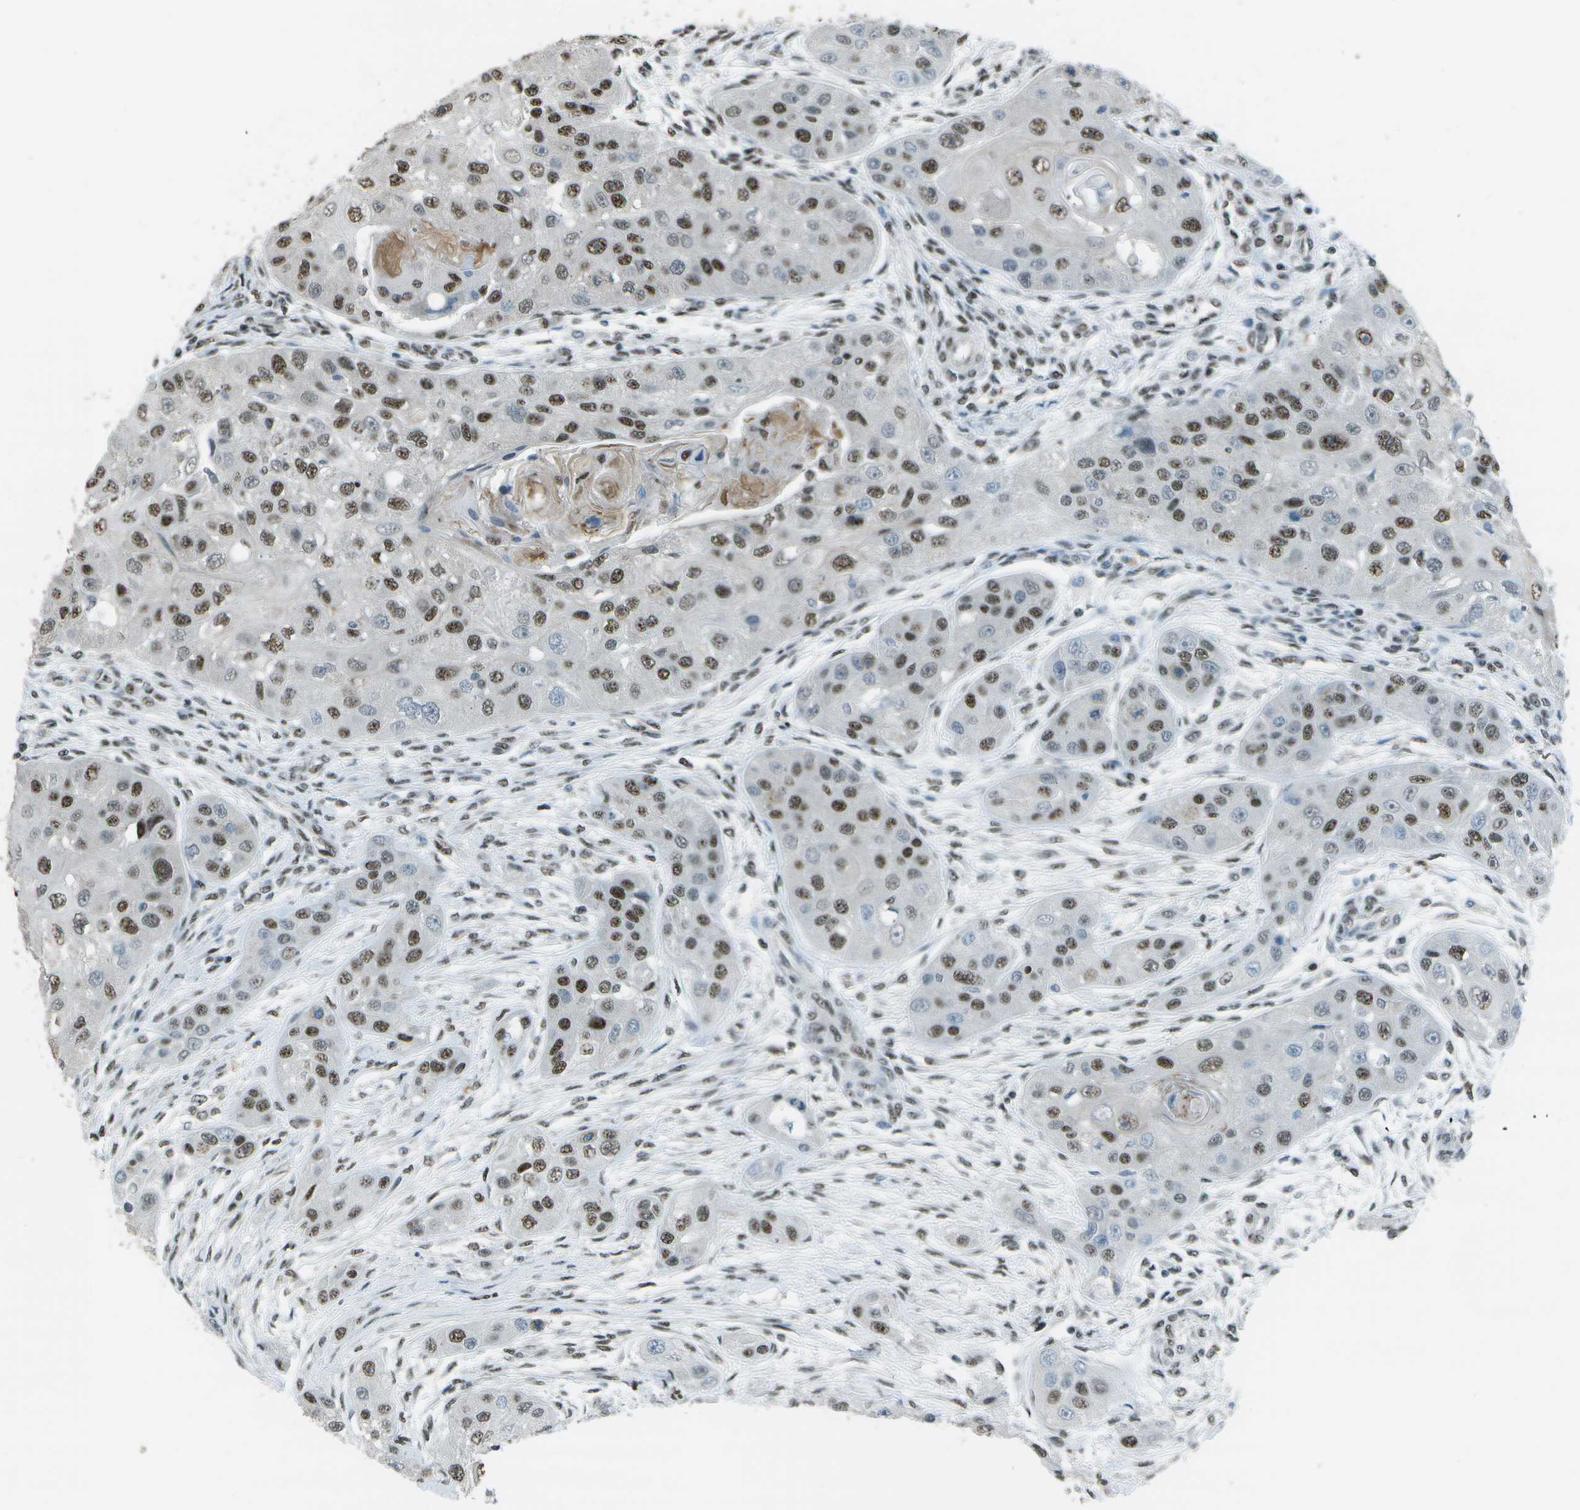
{"staining": {"intensity": "moderate", "quantity": ">75%", "location": "nuclear"}, "tissue": "head and neck cancer", "cell_type": "Tumor cells", "image_type": "cancer", "snomed": [{"axis": "morphology", "description": "Normal tissue, NOS"}, {"axis": "morphology", "description": "Squamous cell carcinoma, NOS"}, {"axis": "topography", "description": "Skeletal muscle"}, {"axis": "topography", "description": "Head-Neck"}], "caption": "This is an image of IHC staining of squamous cell carcinoma (head and neck), which shows moderate expression in the nuclear of tumor cells.", "gene": "DEPDC1", "patient": {"sex": "male", "age": 51}}